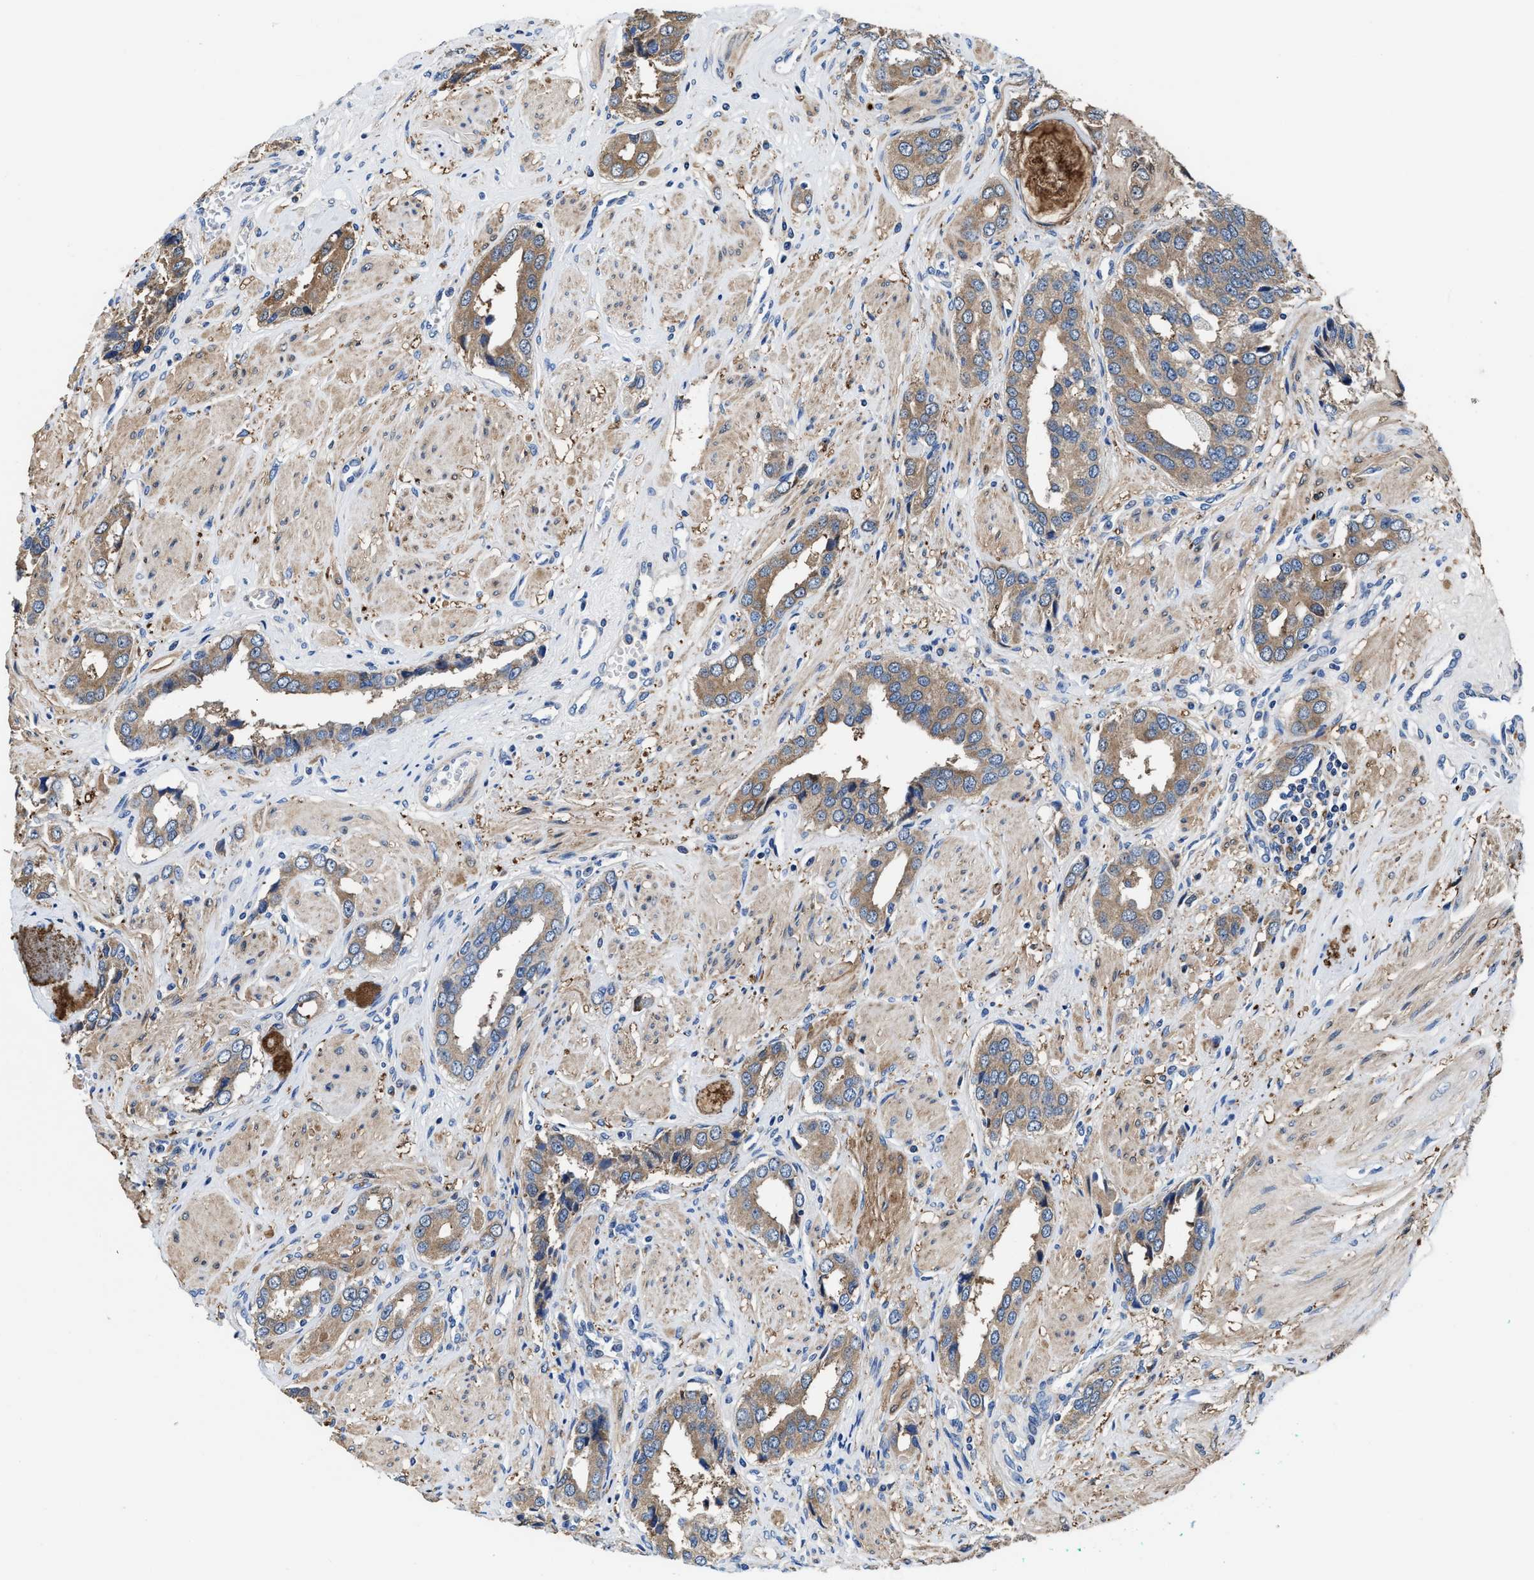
{"staining": {"intensity": "moderate", "quantity": ">75%", "location": "cytoplasmic/membranous"}, "tissue": "prostate cancer", "cell_type": "Tumor cells", "image_type": "cancer", "snomed": [{"axis": "morphology", "description": "Adenocarcinoma, High grade"}, {"axis": "topography", "description": "Prostate"}], "caption": "Prostate cancer stained with a brown dye reveals moderate cytoplasmic/membranous positive positivity in about >75% of tumor cells.", "gene": "TMEM30A", "patient": {"sex": "male", "age": 52}}